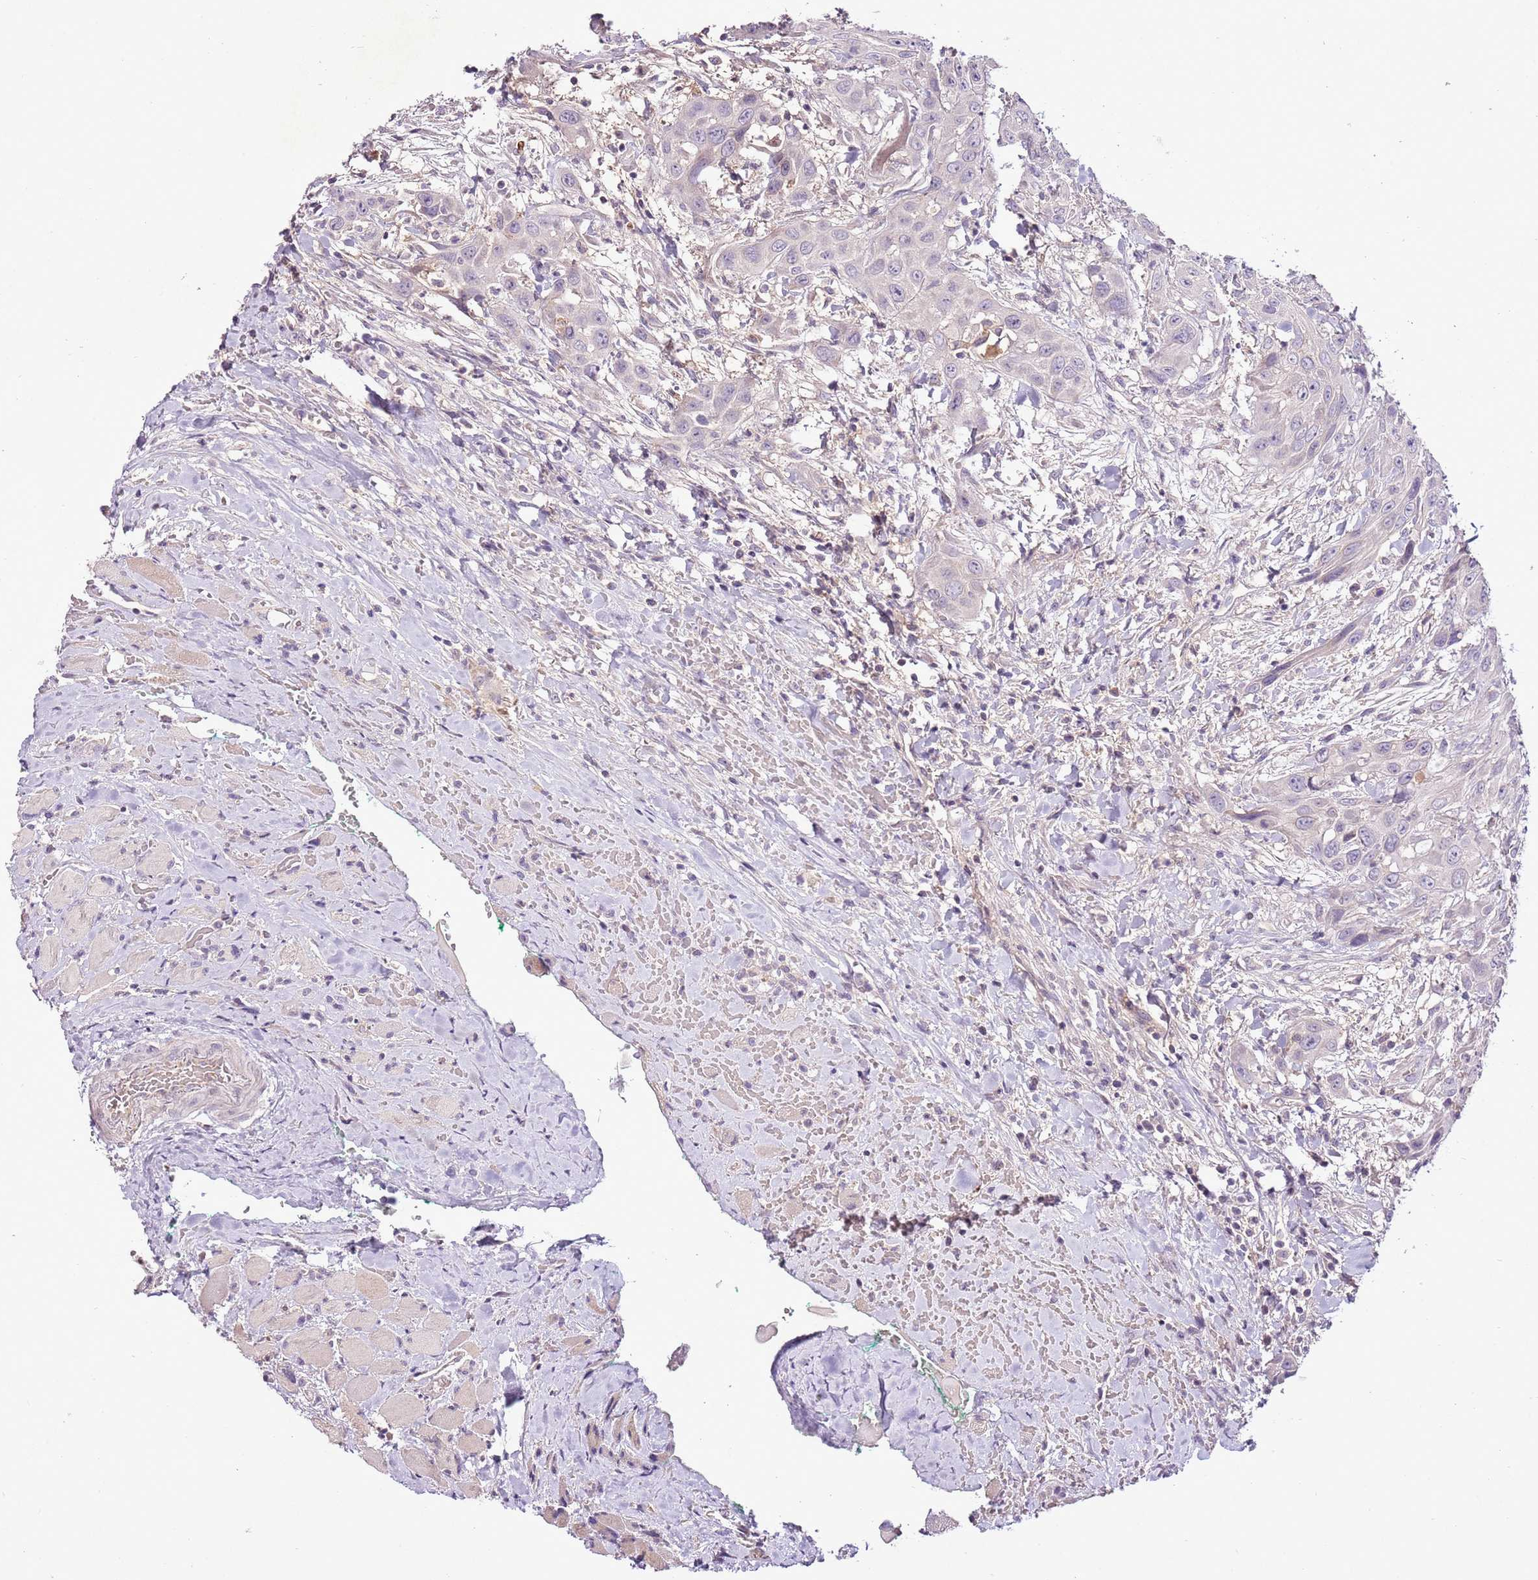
{"staining": {"intensity": "negative", "quantity": "none", "location": "none"}, "tissue": "head and neck cancer", "cell_type": "Tumor cells", "image_type": "cancer", "snomed": [{"axis": "morphology", "description": "Squamous cell carcinoma, NOS"}, {"axis": "topography", "description": "Head-Neck"}], "caption": "Histopathology image shows no significant protein expression in tumor cells of head and neck cancer. (DAB (3,3'-diaminobenzidine) immunohistochemistry (IHC), high magnification).", "gene": "CMKLR1", "patient": {"sex": "male", "age": 81}}